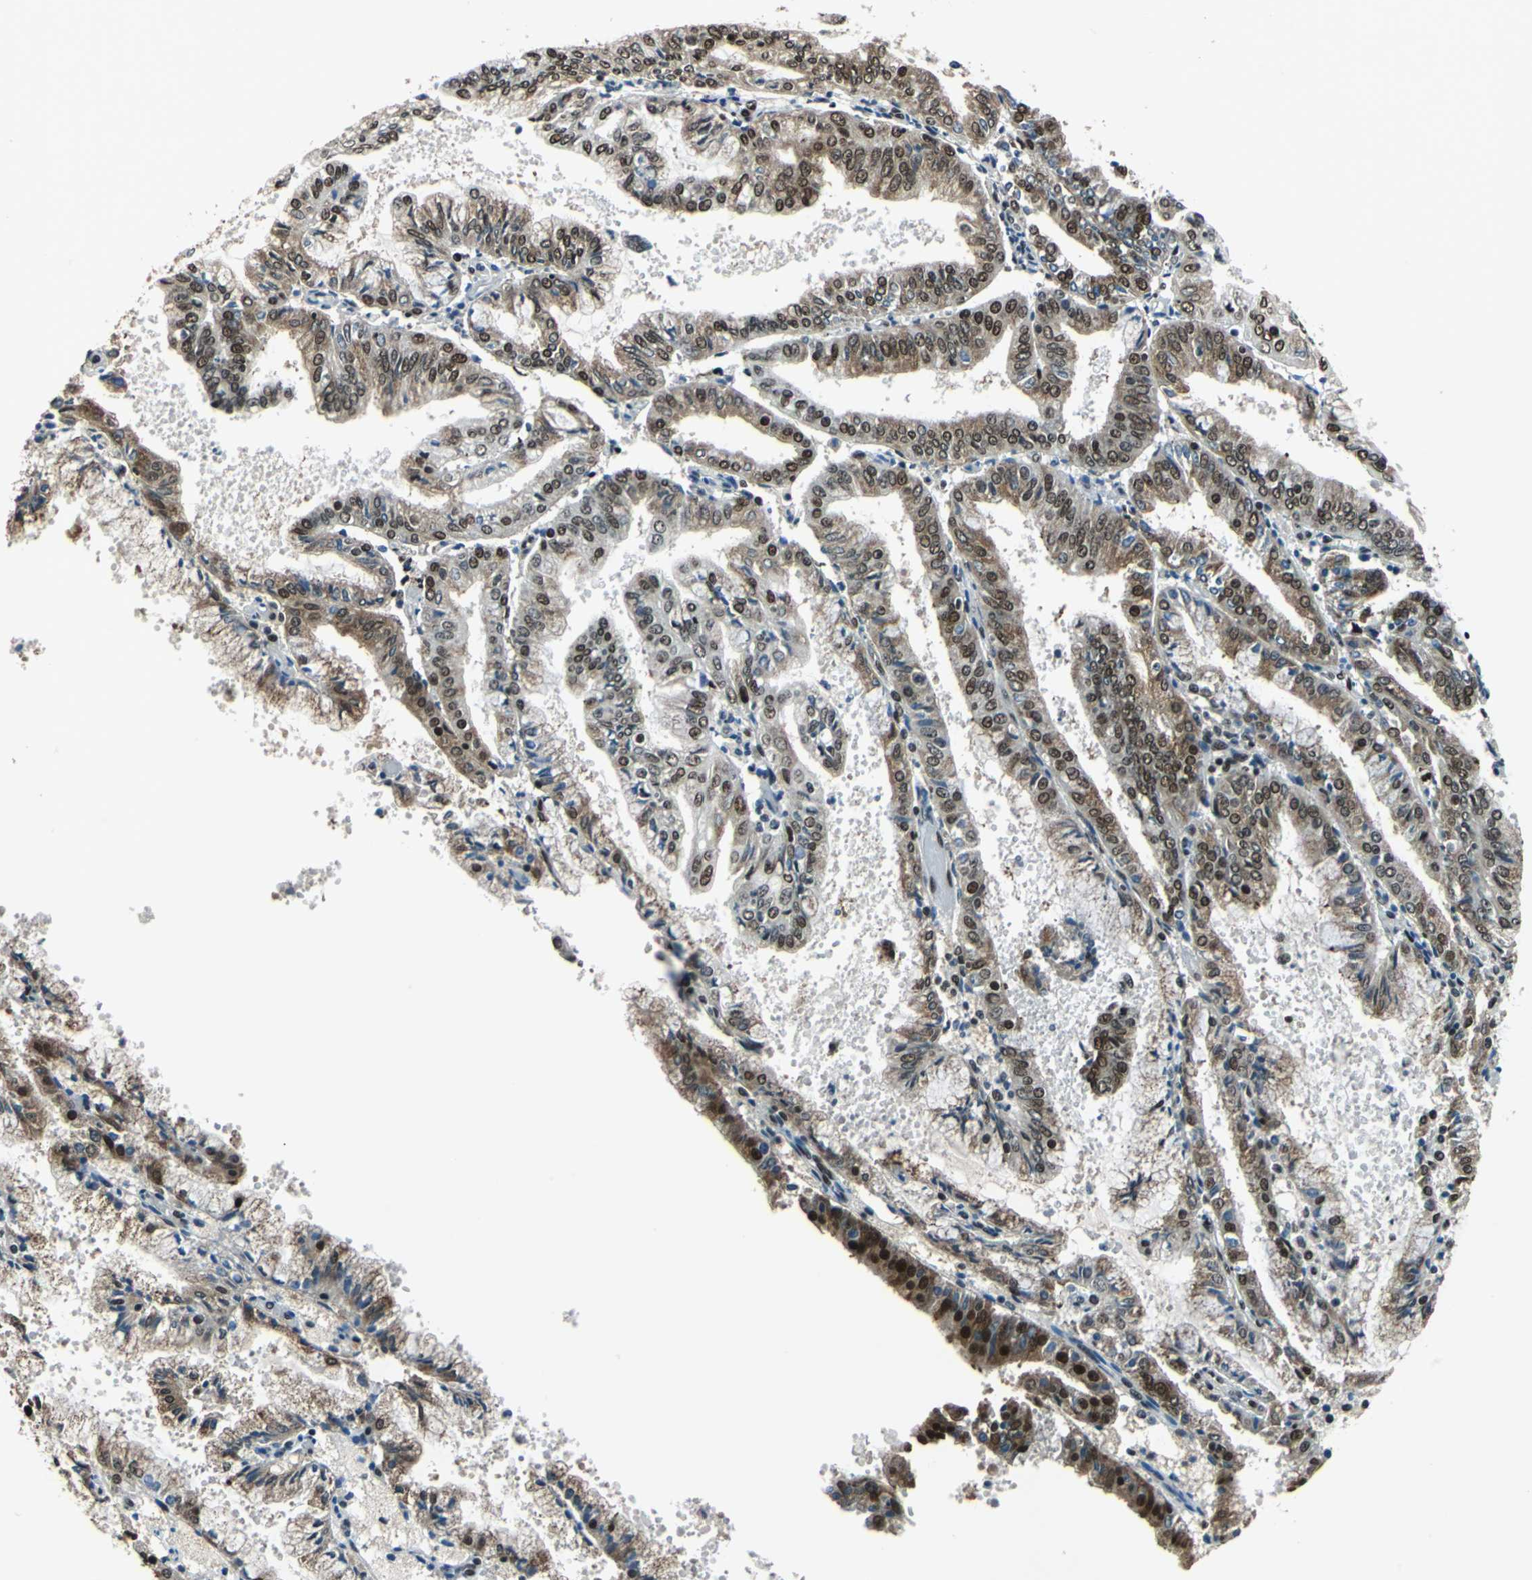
{"staining": {"intensity": "strong", "quantity": ">75%", "location": "nuclear"}, "tissue": "endometrial cancer", "cell_type": "Tumor cells", "image_type": "cancer", "snomed": [{"axis": "morphology", "description": "Adenocarcinoma, NOS"}, {"axis": "topography", "description": "Endometrium"}], "caption": "Protein expression analysis of human endometrial cancer (adenocarcinoma) reveals strong nuclear positivity in about >75% of tumor cells.", "gene": "BCLAF1", "patient": {"sex": "female", "age": 63}}